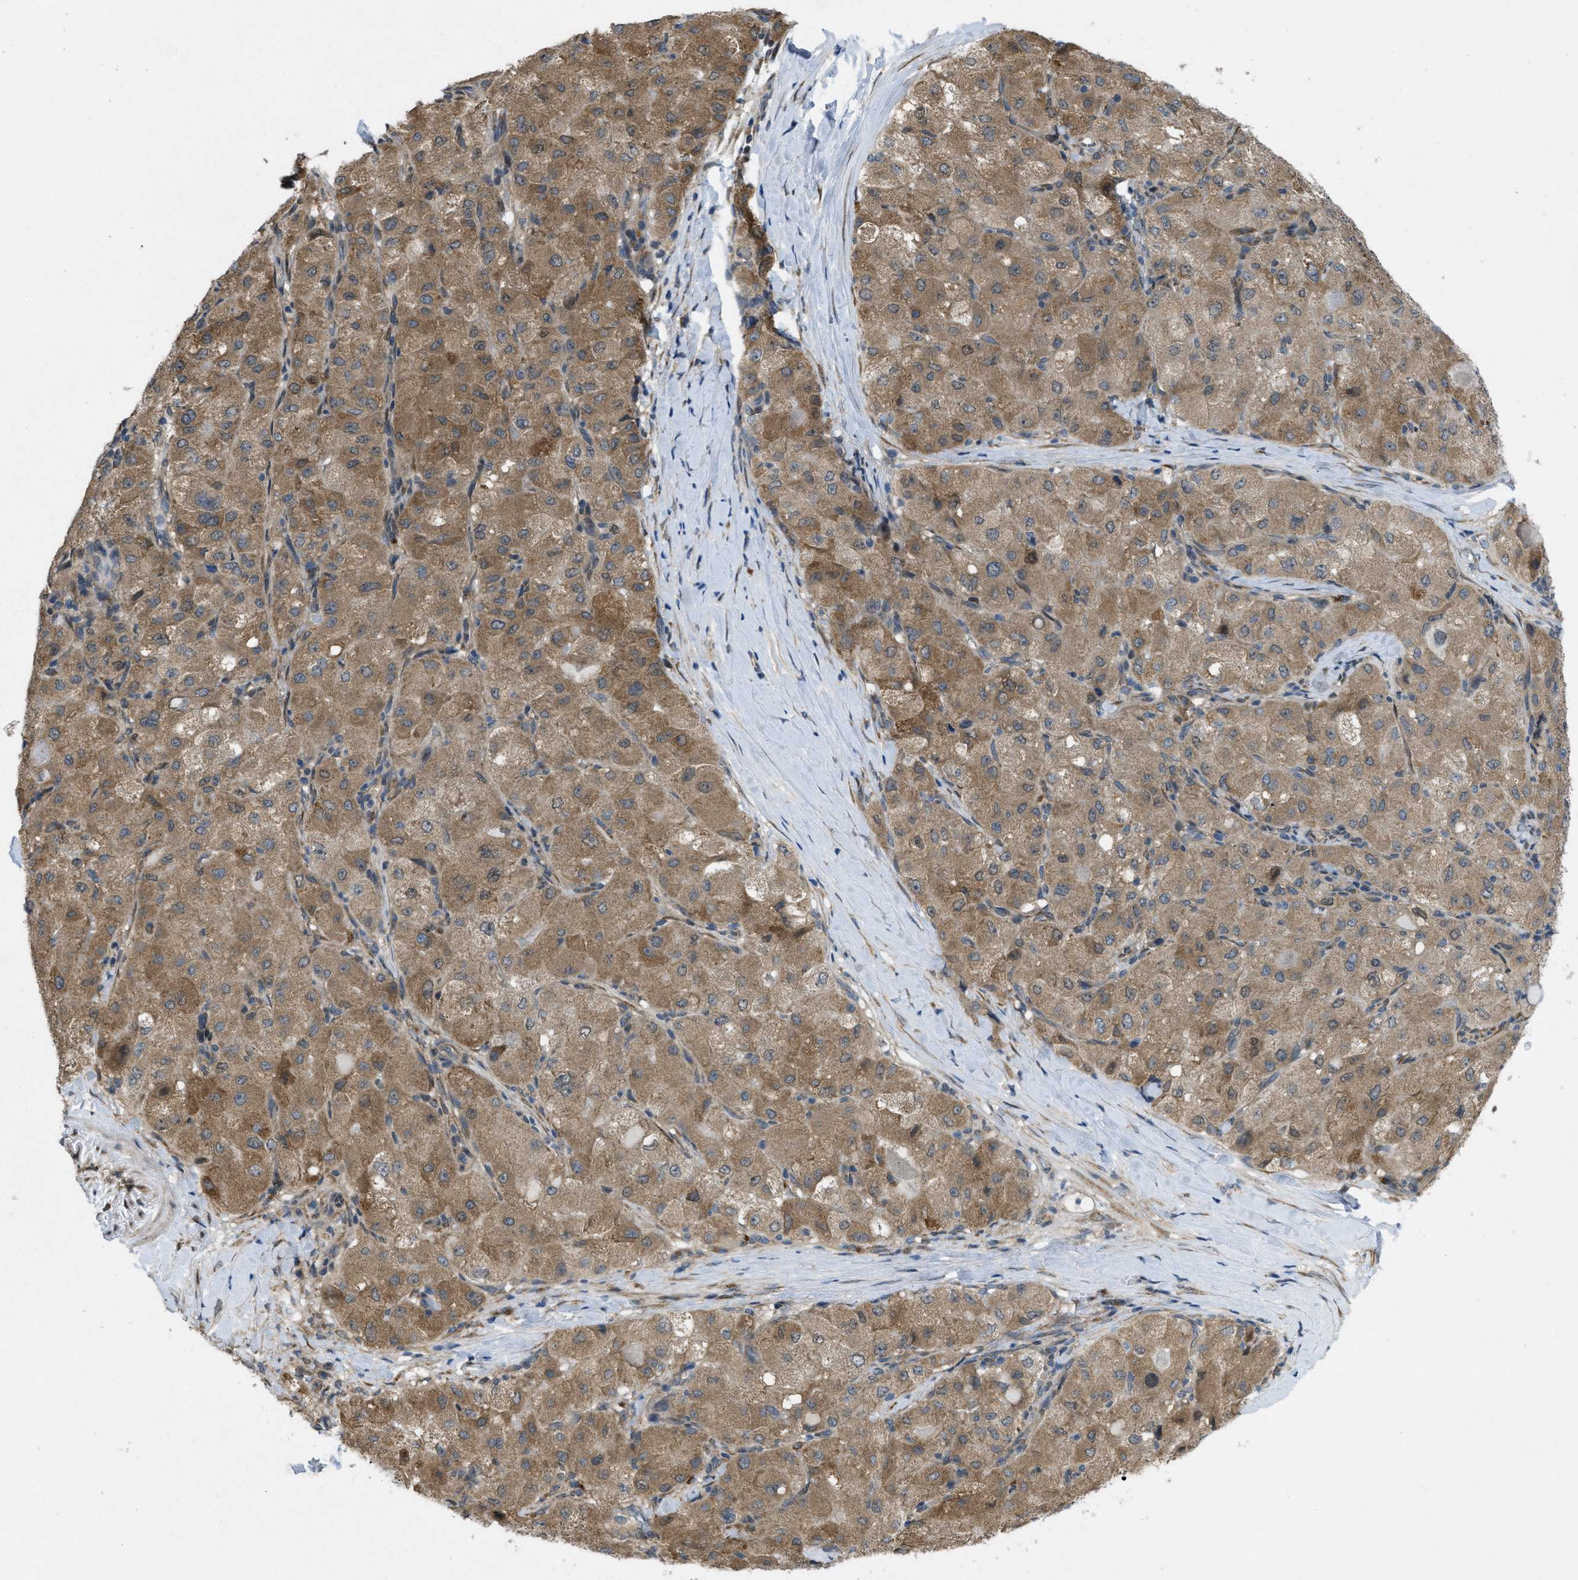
{"staining": {"intensity": "moderate", "quantity": ">75%", "location": "cytoplasmic/membranous"}, "tissue": "liver cancer", "cell_type": "Tumor cells", "image_type": "cancer", "snomed": [{"axis": "morphology", "description": "Carcinoma, Hepatocellular, NOS"}, {"axis": "topography", "description": "Liver"}], "caption": "Immunohistochemistry histopathology image of liver hepatocellular carcinoma stained for a protein (brown), which reveals medium levels of moderate cytoplasmic/membranous expression in approximately >75% of tumor cells.", "gene": "IFNLR1", "patient": {"sex": "male", "age": 80}}